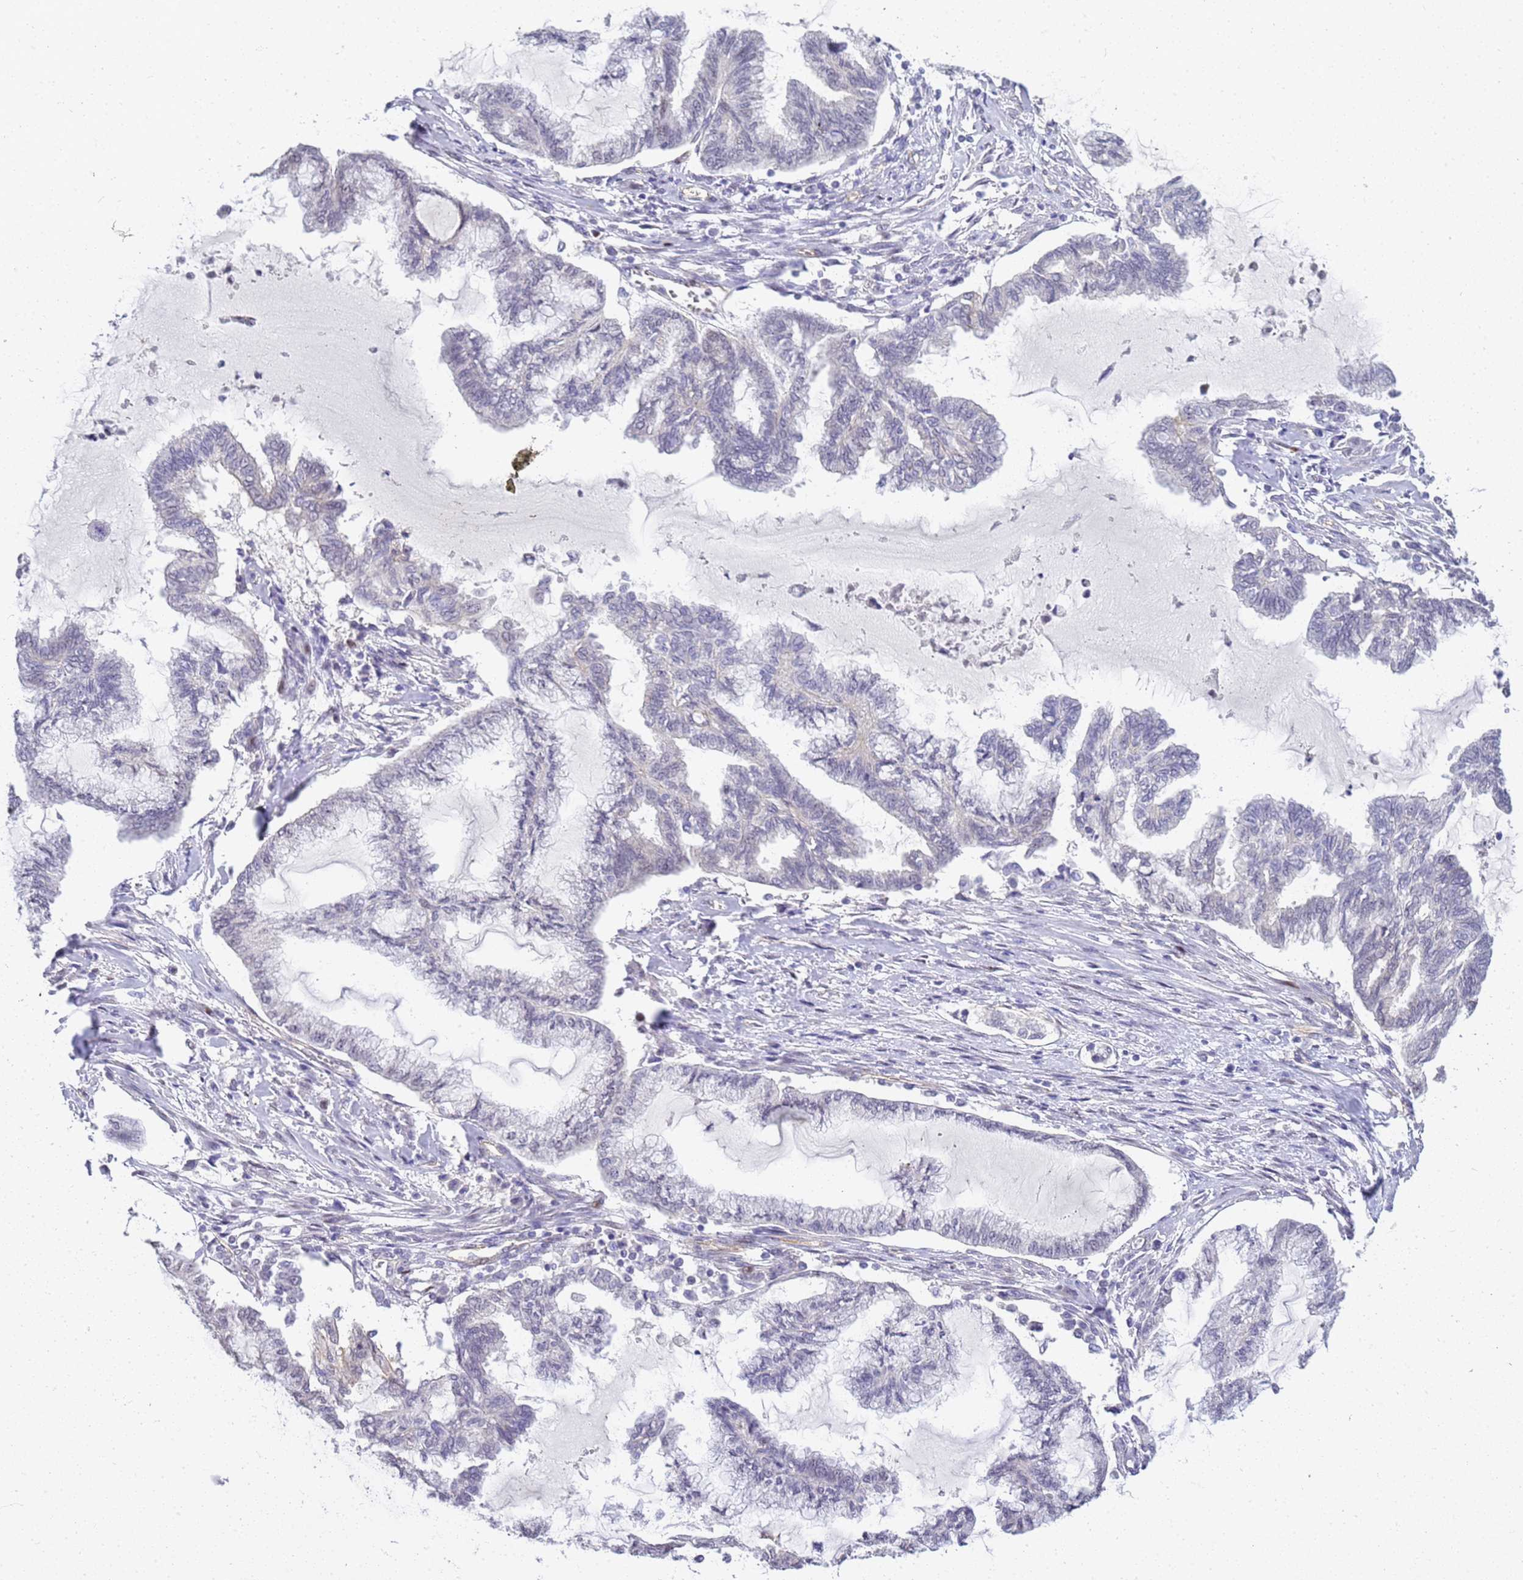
{"staining": {"intensity": "negative", "quantity": "none", "location": "none"}, "tissue": "endometrial cancer", "cell_type": "Tumor cells", "image_type": "cancer", "snomed": [{"axis": "morphology", "description": "Adenocarcinoma, NOS"}, {"axis": "topography", "description": "Endometrium"}], "caption": "Immunohistochemistry micrograph of endometrial cancer (adenocarcinoma) stained for a protein (brown), which exhibits no expression in tumor cells.", "gene": "GON4L", "patient": {"sex": "female", "age": 86}}